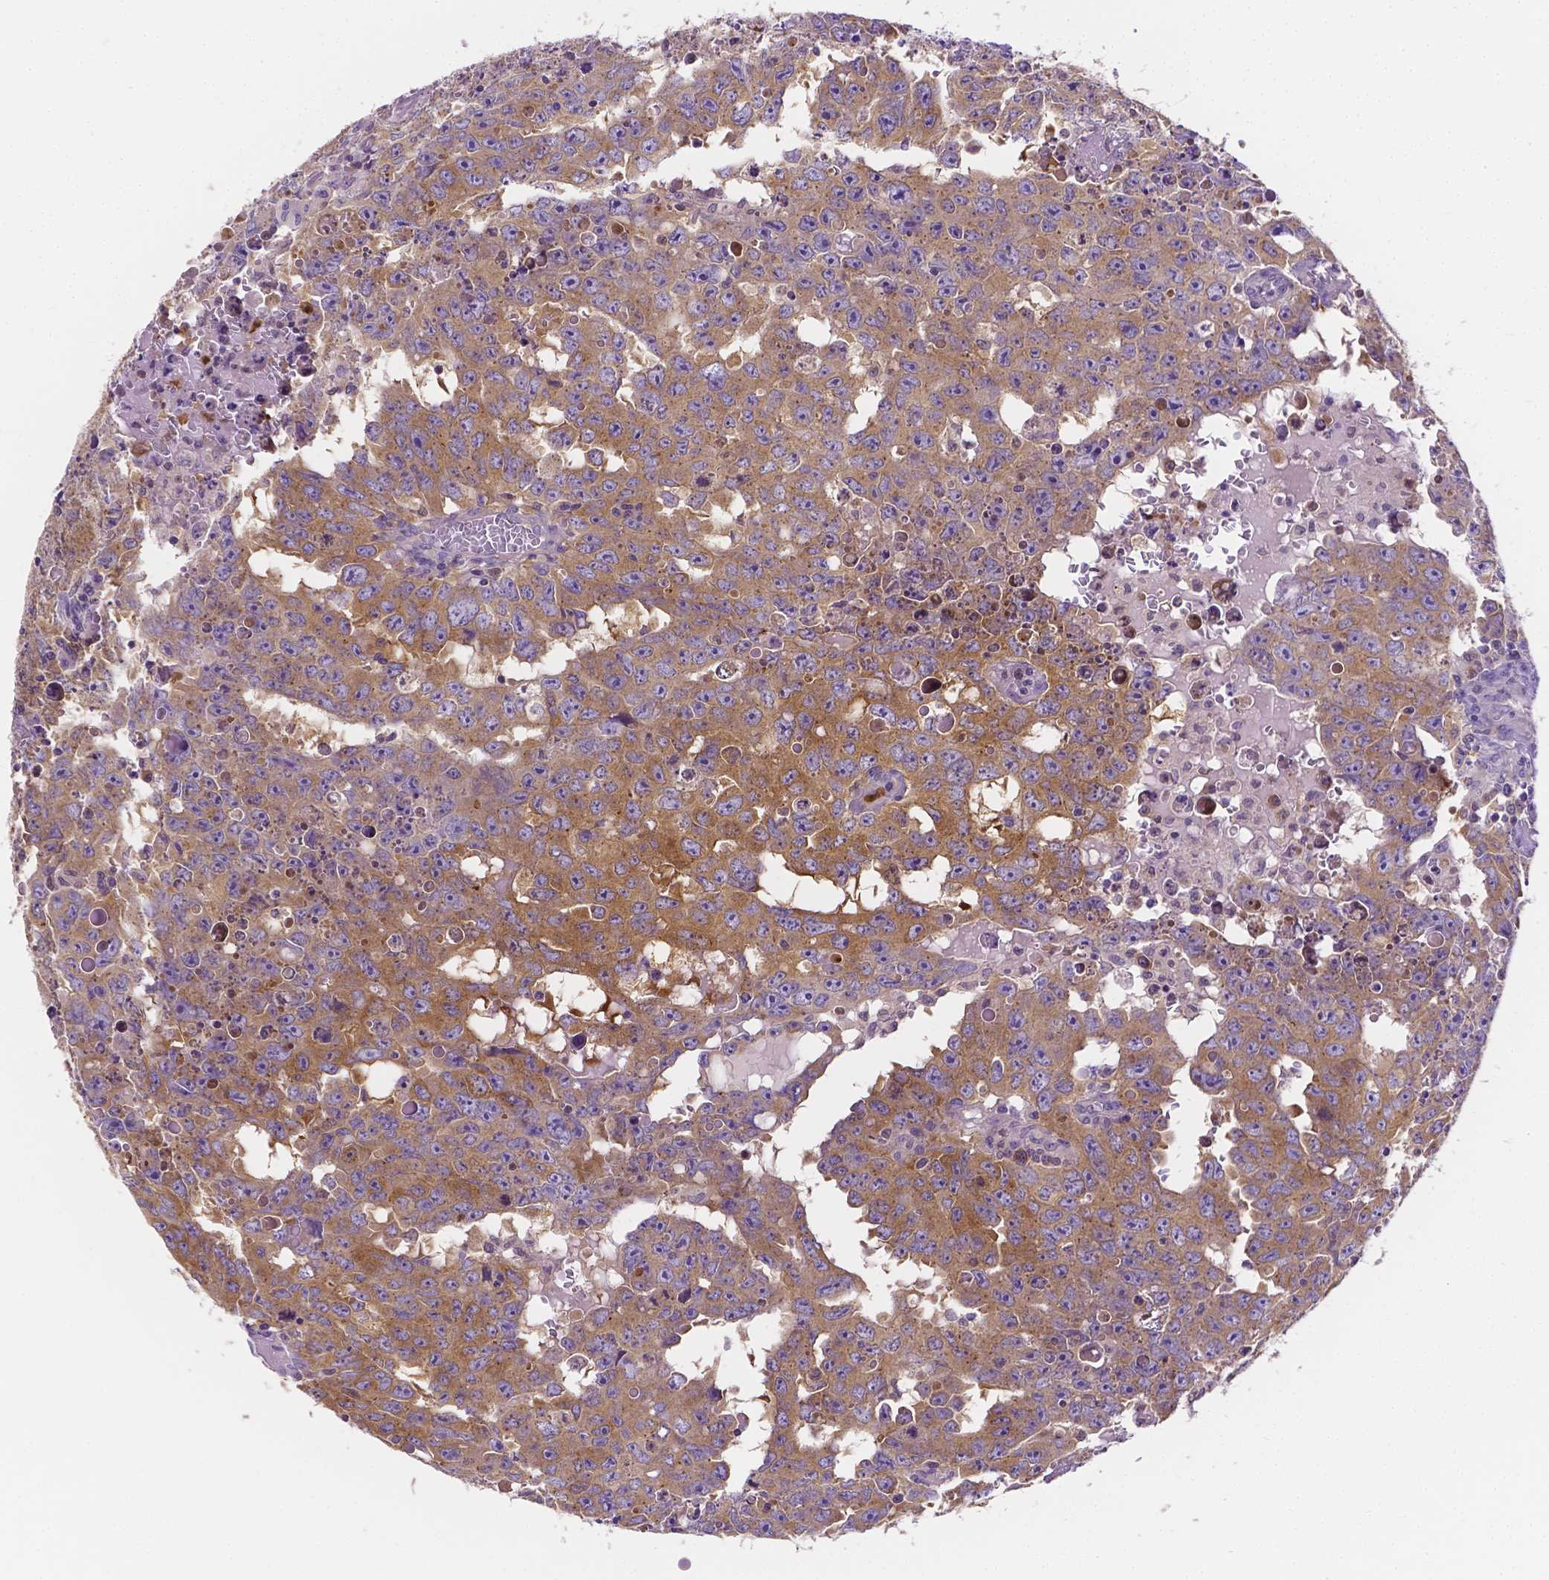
{"staining": {"intensity": "weak", "quantity": ">75%", "location": "cytoplasmic/membranous"}, "tissue": "testis cancer", "cell_type": "Tumor cells", "image_type": "cancer", "snomed": [{"axis": "morphology", "description": "Carcinoma, Embryonal, NOS"}, {"axis": "topography", "description": "Testis"}], "caption": "Immunohistochemical staining of human testis cancer (embryonal carcinoma) demonstrates low levels of weak cytoplasmic/membranous staining in approximately >75% of tumor cells.", "gene": "ZNRD2", "patient": {"sex": "male", "age": 22}}